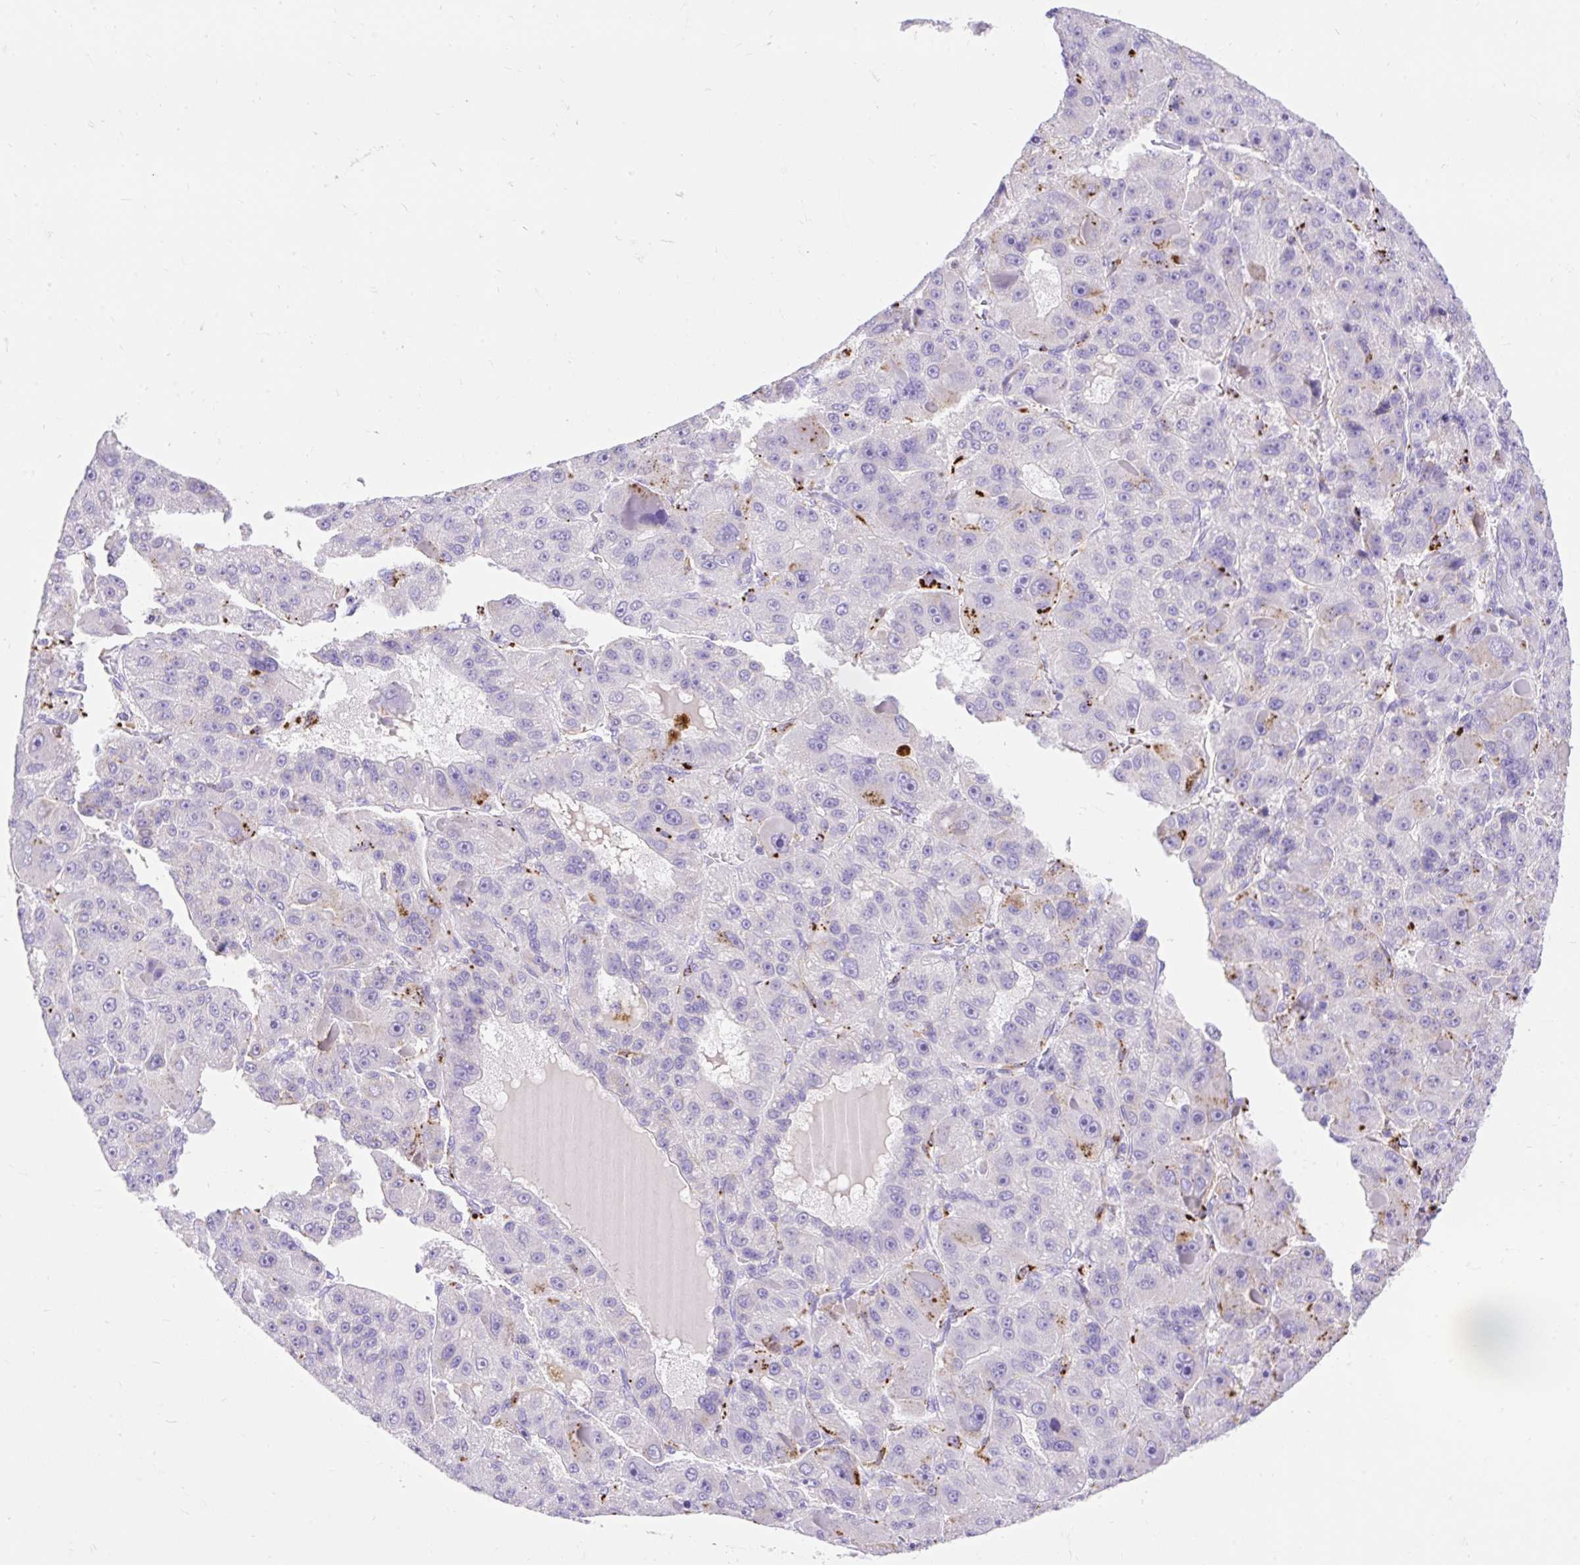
{"staining": {"intensity": "moderate", "quantity": "<25%", "location": "cytoplasmic/membranous"}, "tissue": "liver cancer", "cell_type": "Tumor cells", "image_type": "cancer", "snomed": [{"axis": "morphology", "description": "Carcinoma, Hepatocellular, NOS"}, {"axis": "topography", "description": "Liver"}], "caption": "This histopathology image displays immunohistochemistry (IHC) staining of human liver cancer (hepatocellular carcinoma), with low moderate cytoplasmic/membranous staining in about <25% of tumor cells.", "gene": "HEXB", "patient": {"sex": "male", "age": 76}}